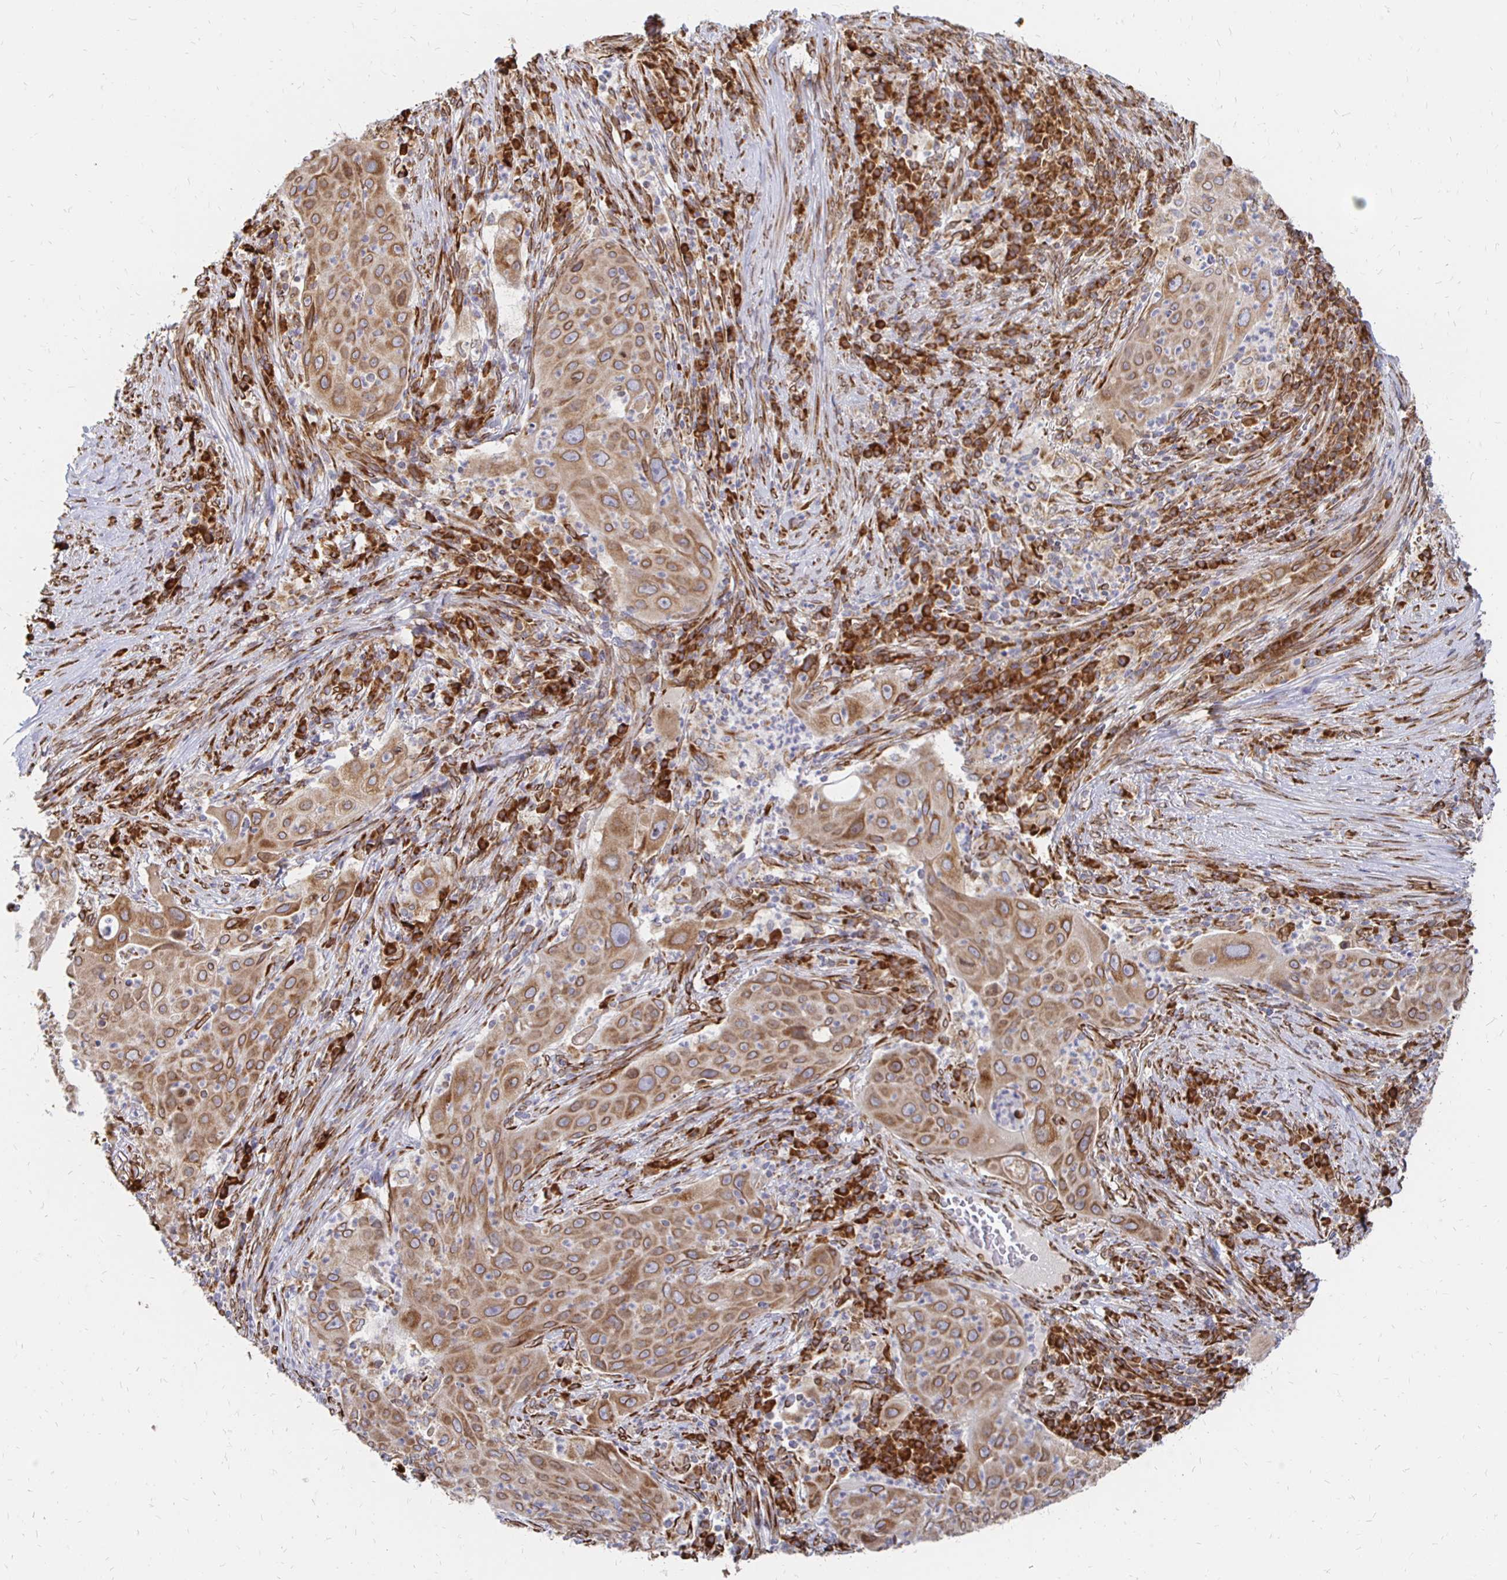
{"staining": {"intensity": "moderate", "quantity": ">75%", "location": "cytoplasmic/membranous,nuclear"}, "tissue": "lung cancer", "cell_type": "Tumor cells", "image_type": "cancer", "snomed": [{"axis": "morphology", "description": "Squamous cell carcinoma, NOS"}, {"axis": "topography", "description": "Lung"}], "caption": "A high-resolution image shows IHC staining of lung cancer, which demonstrates moderate cytoplasmic/membranous and nuclear staining in approximately >75% of tumor cells.", "gene": "PELI3", "patient": {"sex": "female", "age": 59}}